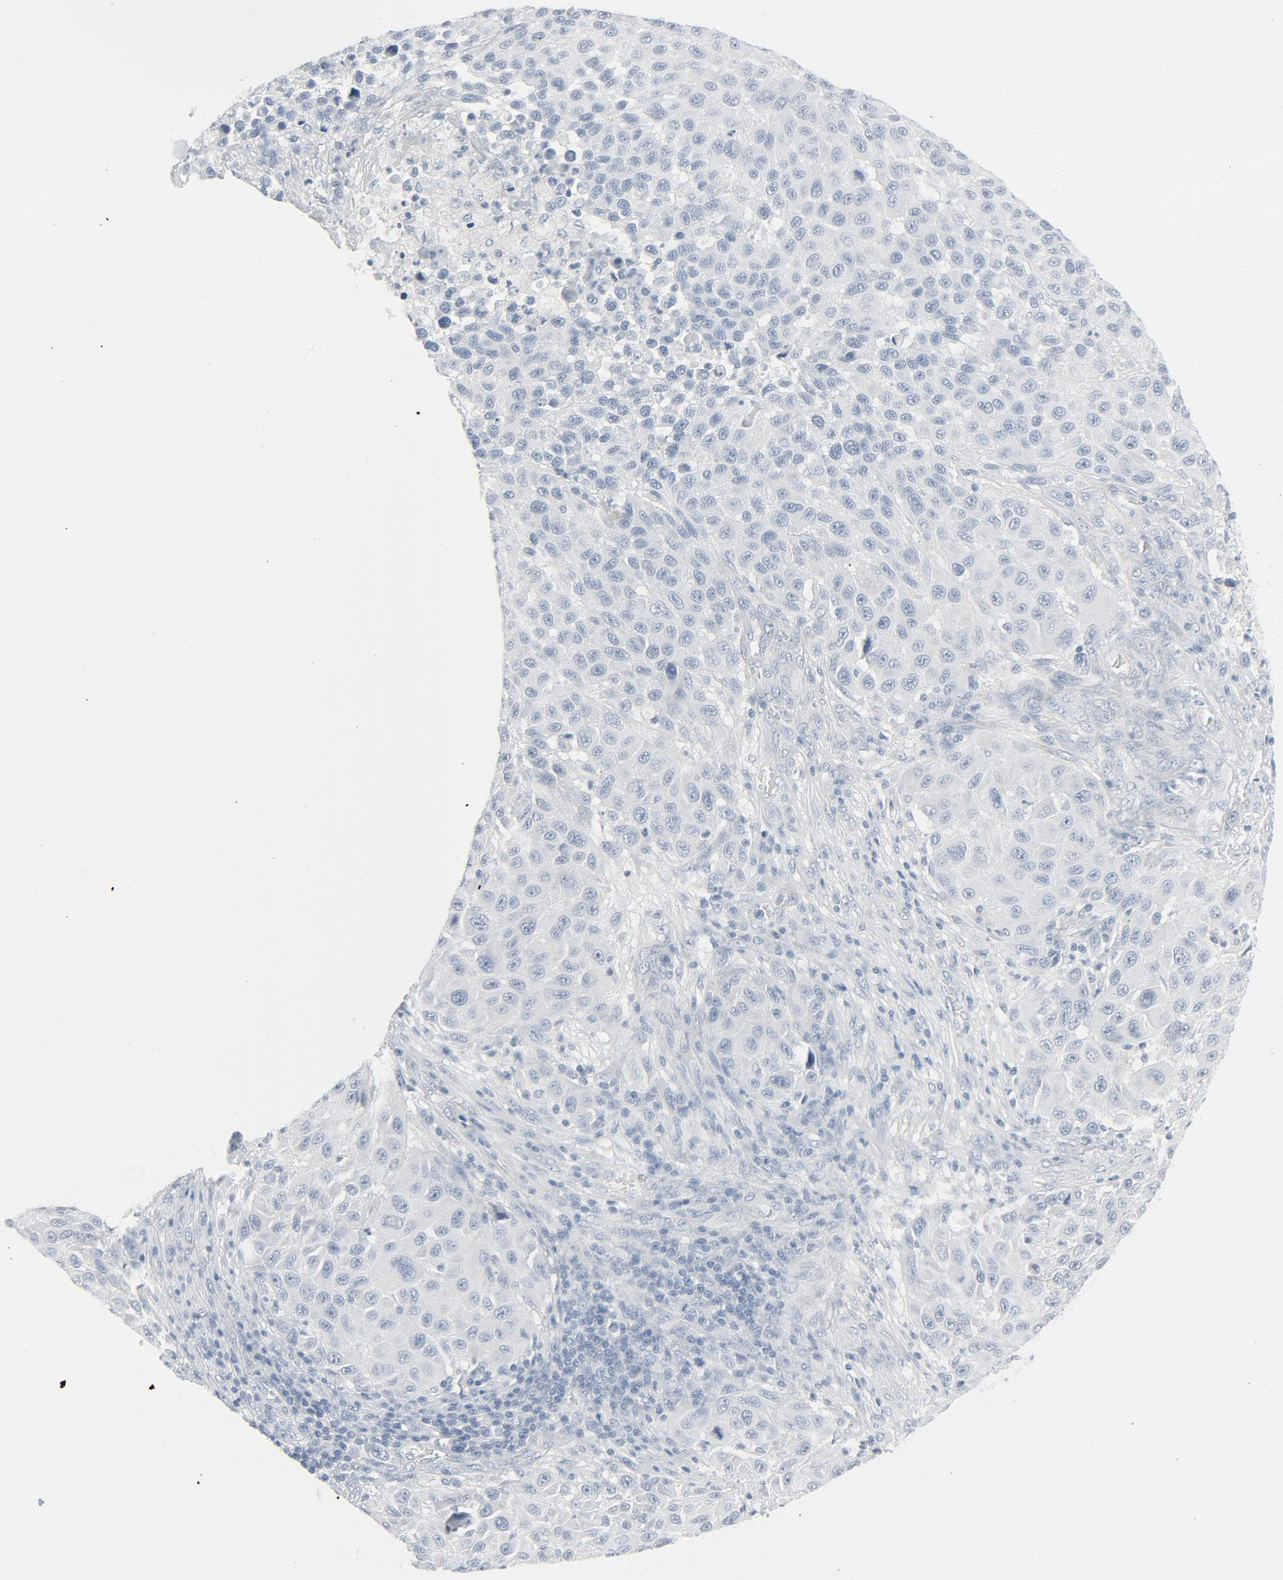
{"staining": {"intensity": "negative", "quantity": "none", "location": "none"}, "tissue": "melanoma", "cell_type": "Tumor cells", "image_type": "cancer", "snomed": [{"axis": "morphology", "description": "Malignant melanoma, Metastatic site"}, {"axis": "topography", "description": "Lymph node"}], "caption": "The immunohistochemistry (IHC) photomicrograph has no significant staining in tumor cells of melanoma tissue. The staining is performed using DAB (3,3'-diaminobenzidine) brown chromogen with nuclei counter-stained in using hematoxylin.", "gene": "FGFR3", "patient": {"sex": "male", "age": 61}}